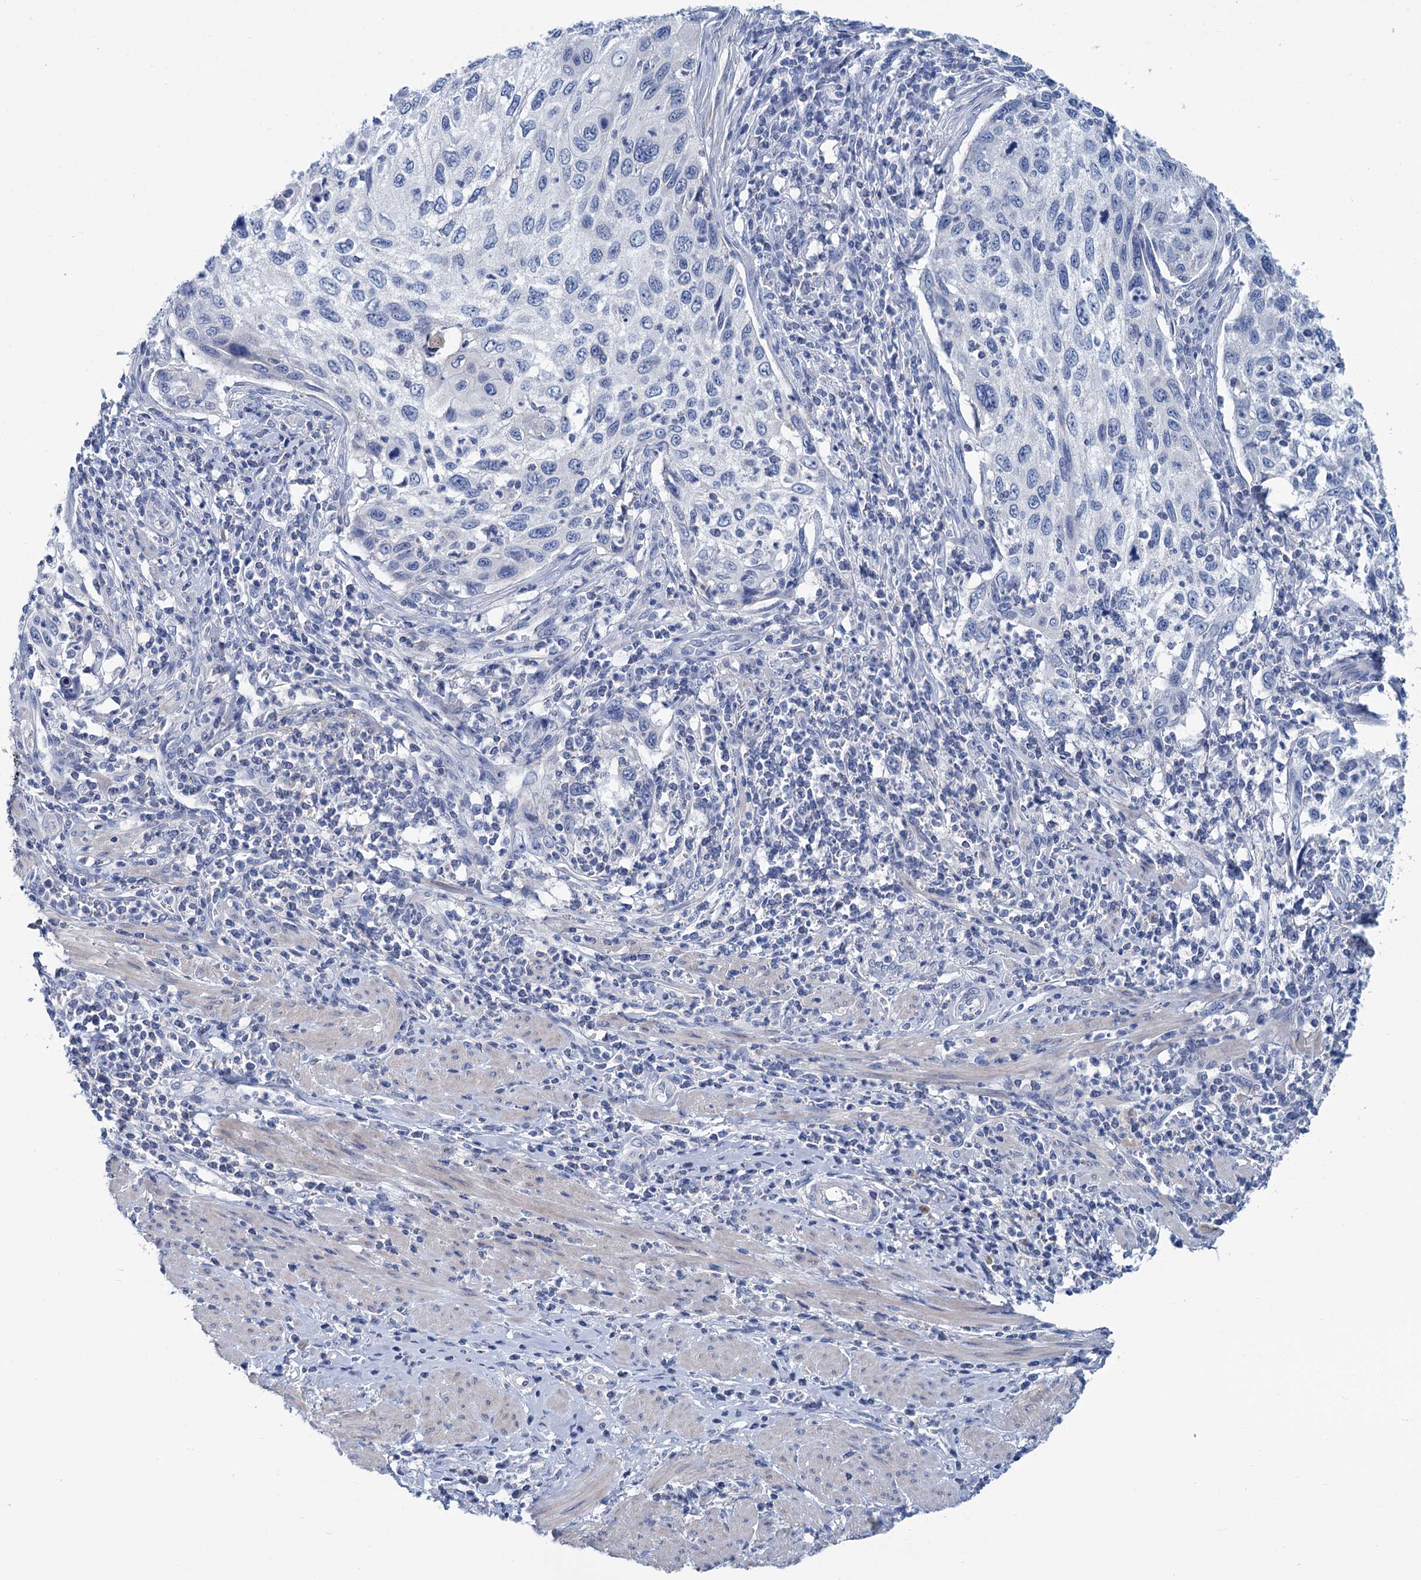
{"staining": {"intensity": "negative", "quantity": "none", "location": "none"}, "tissue": "cervical cancer", "cell_type": "Tumor cells", "image_type": "cancer", "snomed": [{"axis": "morphology", "description": "Squamous cell carcinoma, NOS"}, {"axis": "topography", "description": "Cervix"}], "caption": "Histopathology image shows no protein positivity in tumor cells of cervical squamous cell carcinoma tissue.", "gene": "MYOZ3", "patient": {"sex": "female", "age": 70}}